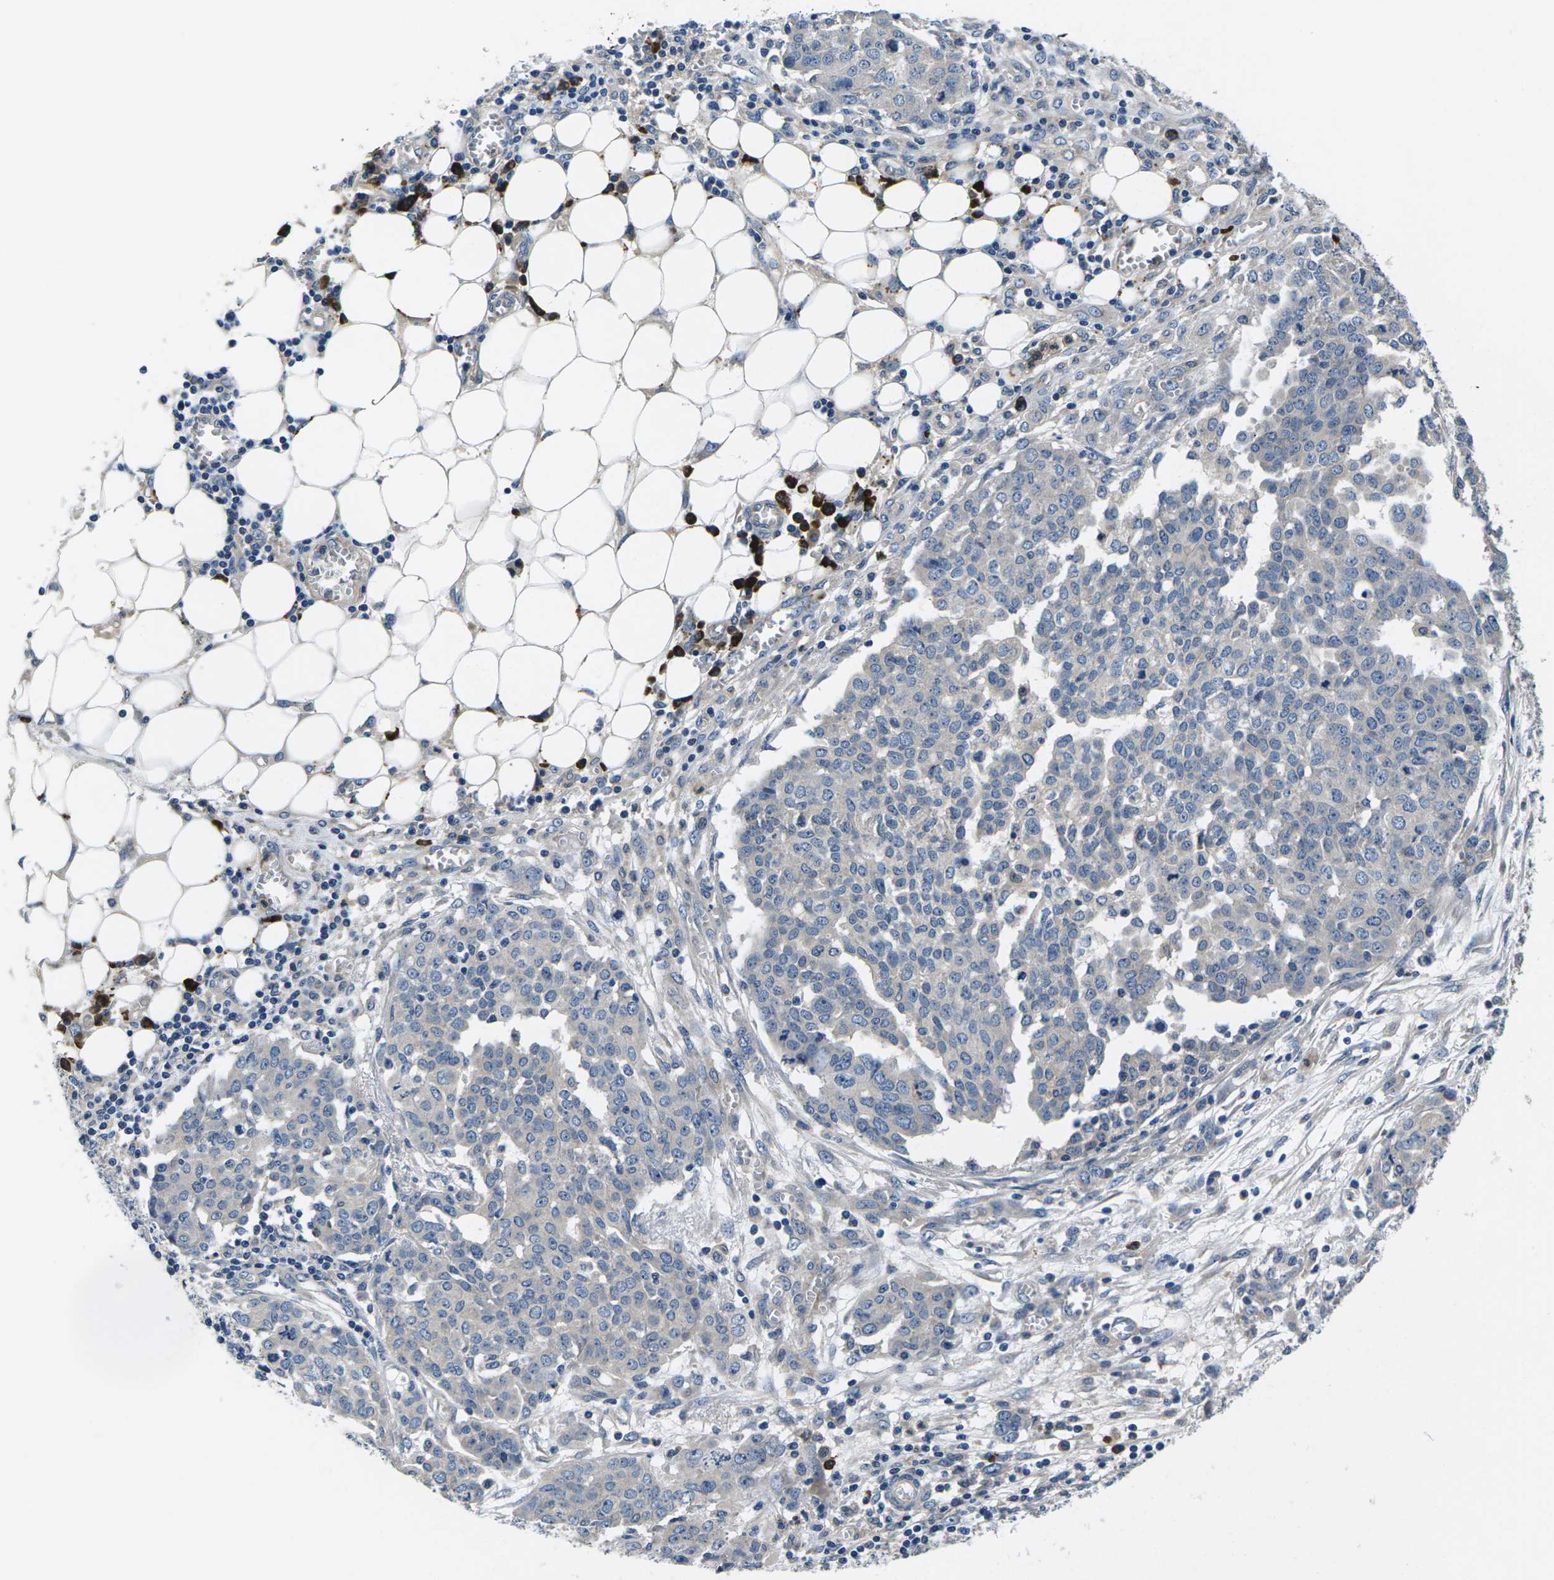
{"staining": {"intensity": "negative", "quantity": "none", "location": "none"}, "tissue": "ovarian cancer", "cell_type": "Tumor cells", "image_type": "cancer", "snomed": [{"axis": "morphology", "description": "Cystadenocarcinoma, serous, NOS"}, {"axis": "topography", "description": "Soft tissue"}, {"axis": "topography", "description": "Ovary"}], "caption": "A micrograph of human ovarian cancer (serous cystadenocarcinoma) is negative for staining in tumor cells.", "gene": "PLCE1", "patient": {"sex": "female", "age": 57}}